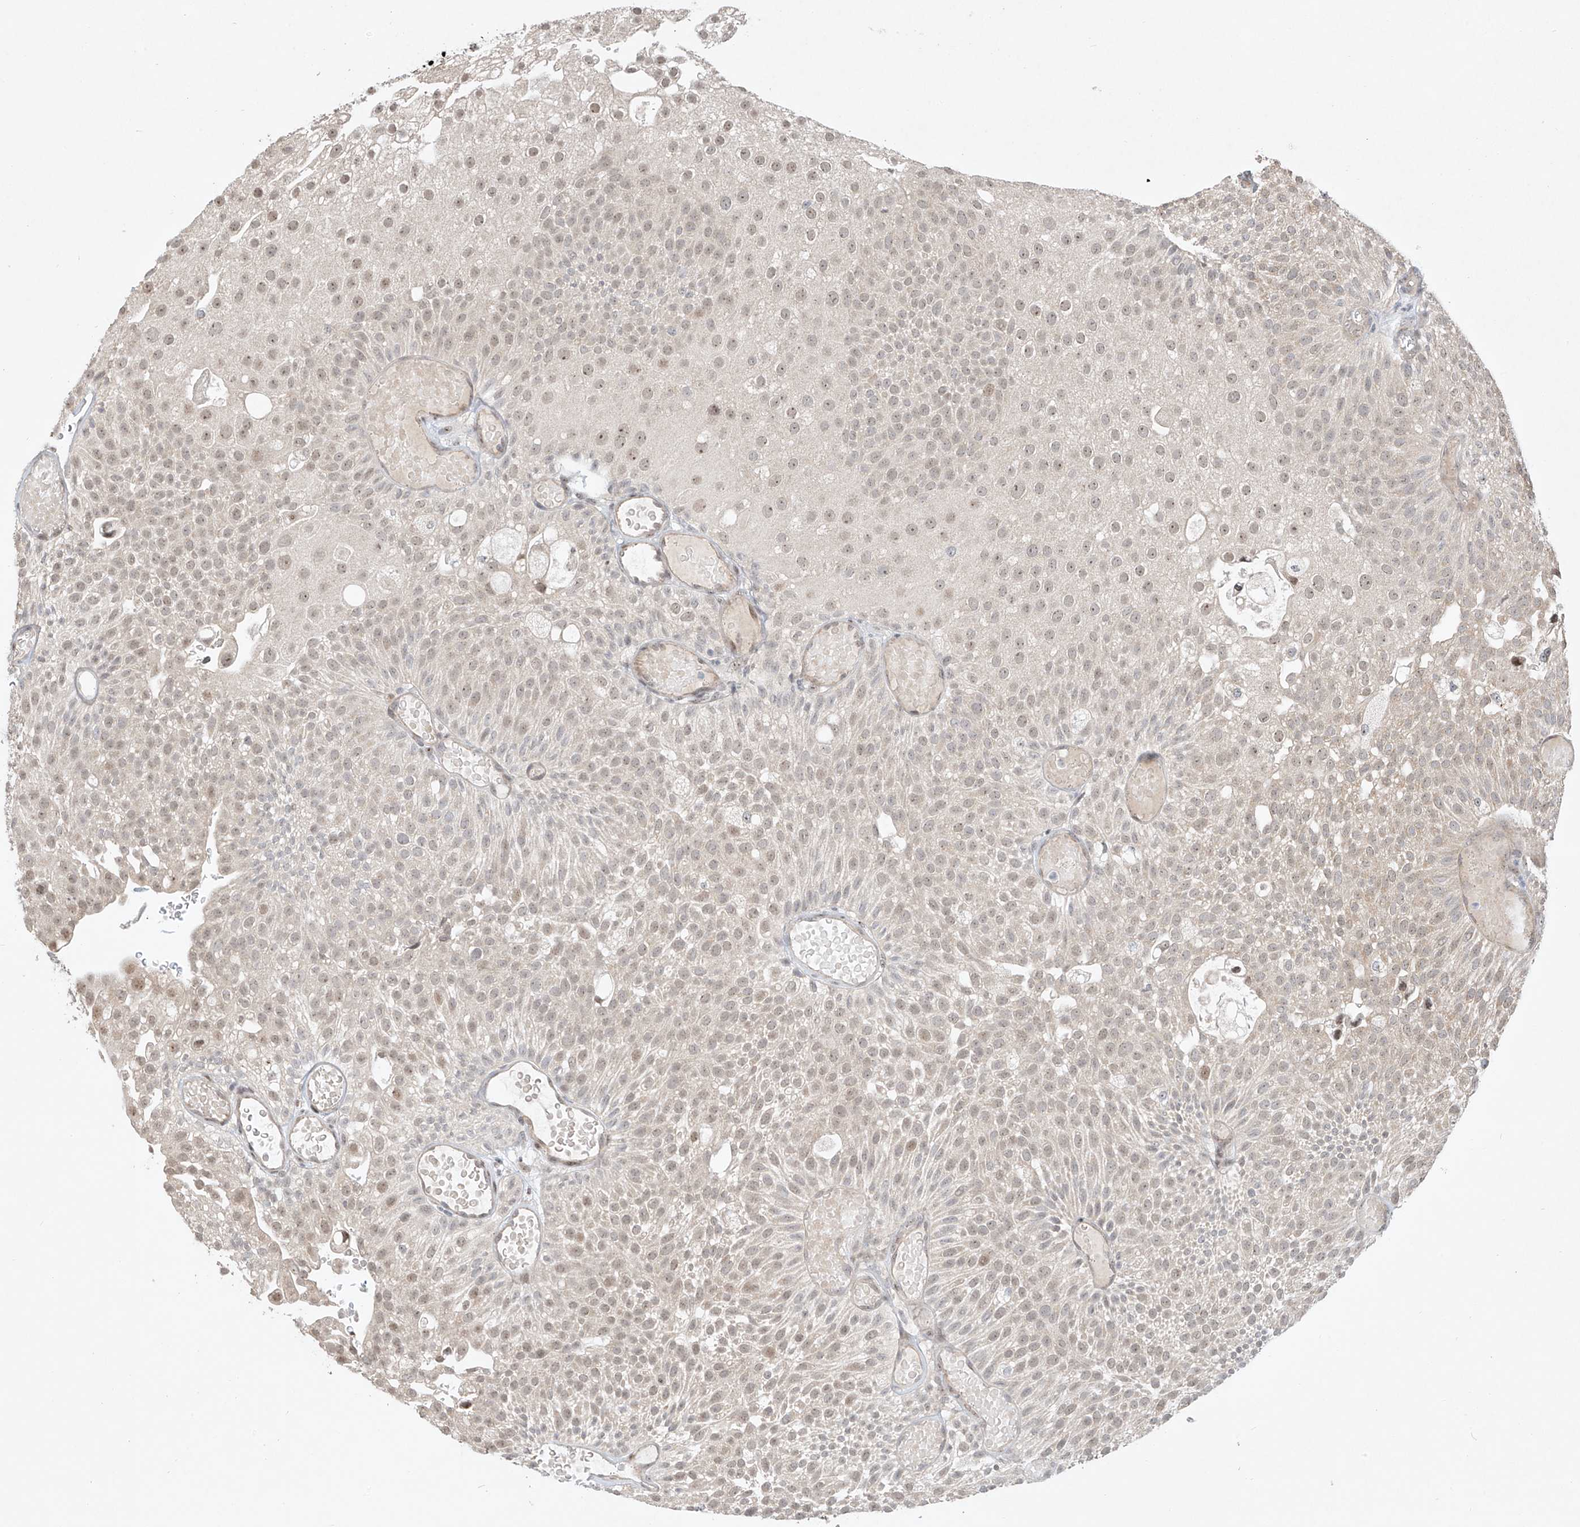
{"staining": {"intensity": "weak", "quantity": "<25%", "location": "nuclear"}, "tissue": "urothelial cancer", "cell_type": "Tumor cells", "image_type": "cancer", "snomed": [{"axis": "morphology", "description": "Urothelial carcinoma, Low grade"}, {"axis": "topography", "description": "Urinary bladder"}], "caption": "Human urothelial cancer stained for a protein using IHC shows no staining in tumor cells.", "gene": "TASP1", "patient": {"sex": "male", "age": 78}}